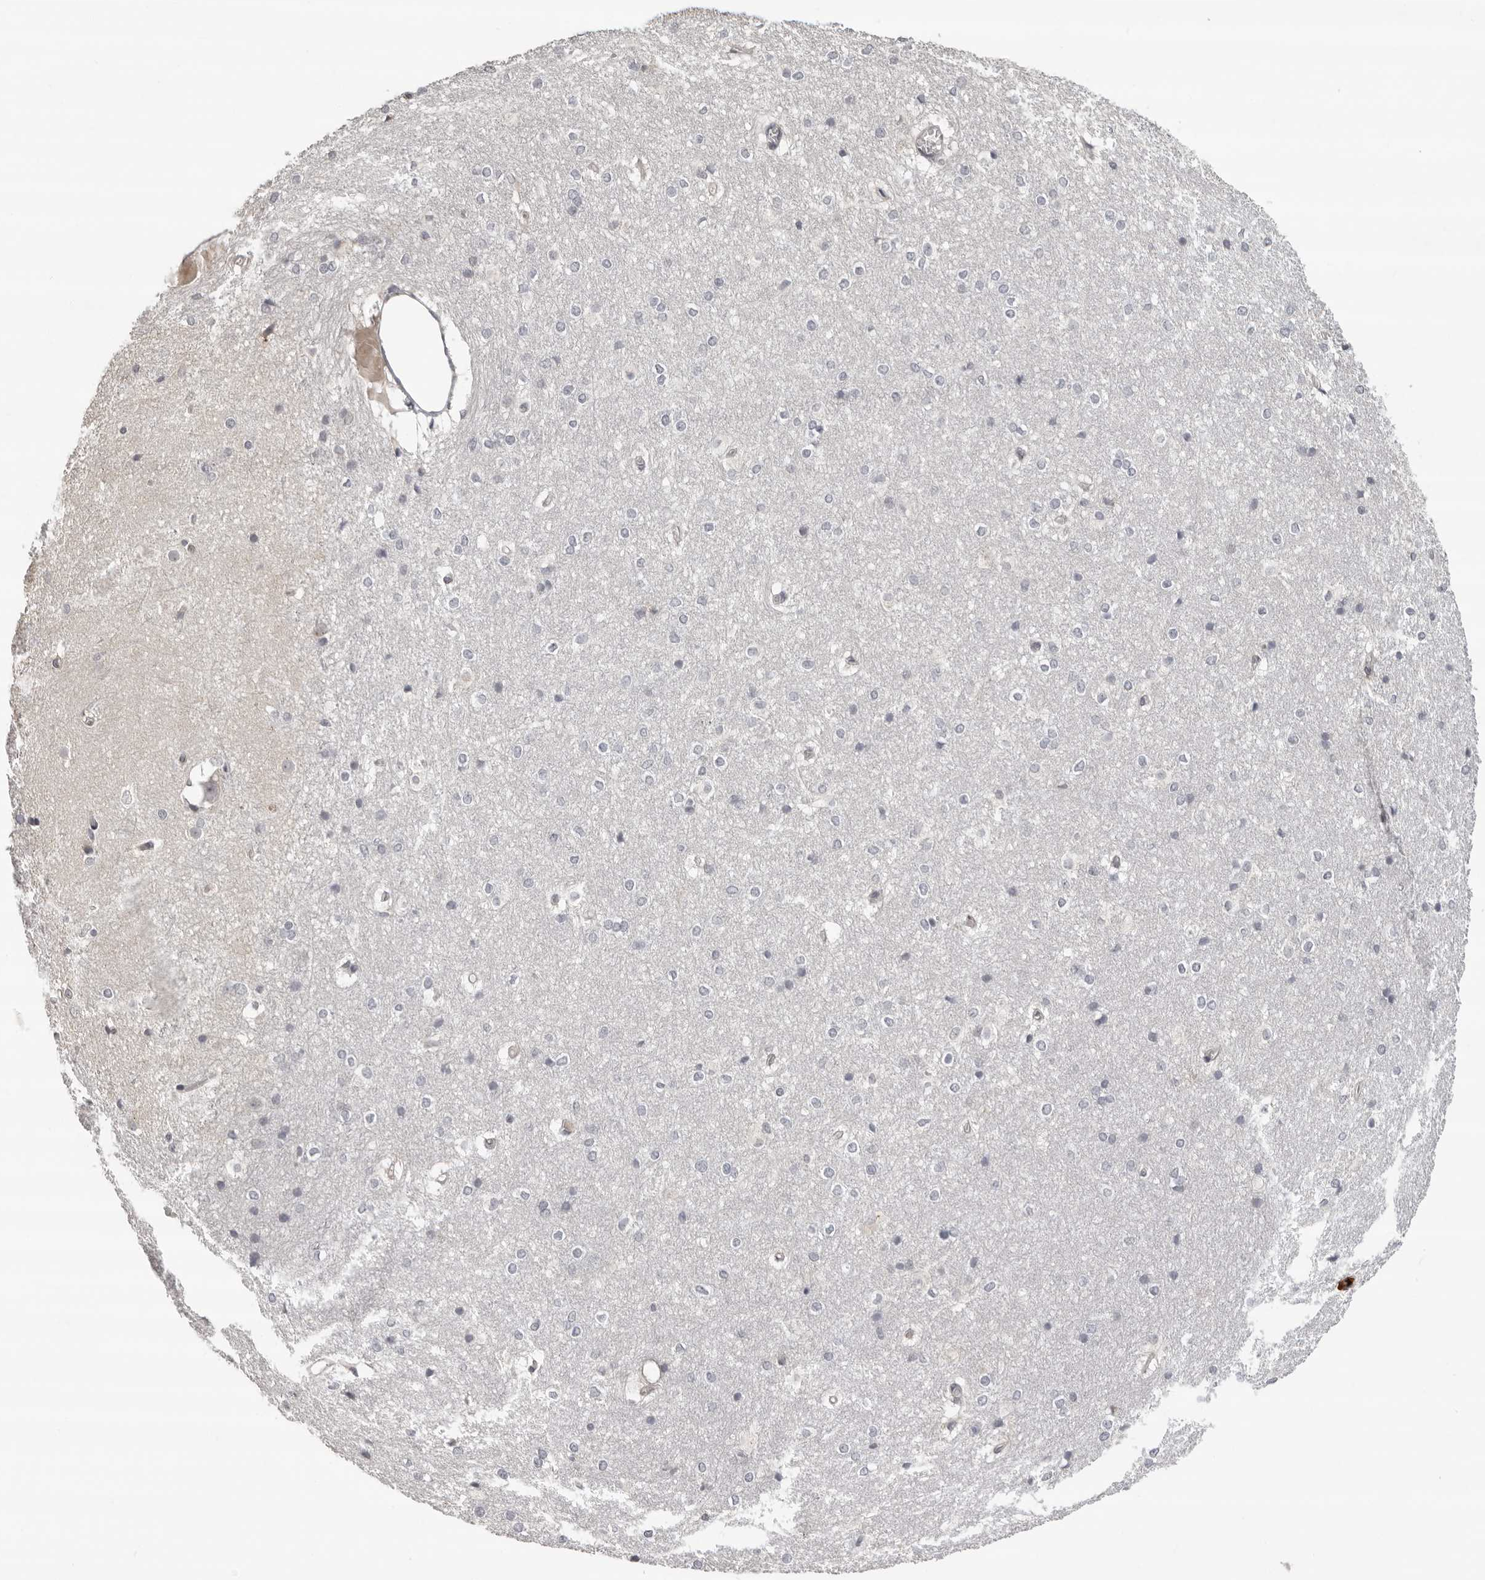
{"staining": {"intensity": "negative", "quantity": "none", "location": "none"}, "tissue": "caudate", "cell_type": "Glial cells", "image_type": "normal", "snomed": [{"axis": "morphology", "description": "Normal tissue, NOS"}, {"axis": "topography", "description": "Lateral ventricle wall"}], "caption": "IHC histopathology image of unremarkable caudate: caudate stained with DAB (3,3'-diaminobenzidine) displays no significant protein staining in glial cells.", "gene": "IL31", "patient": {"sex": "female", "age": 19}}